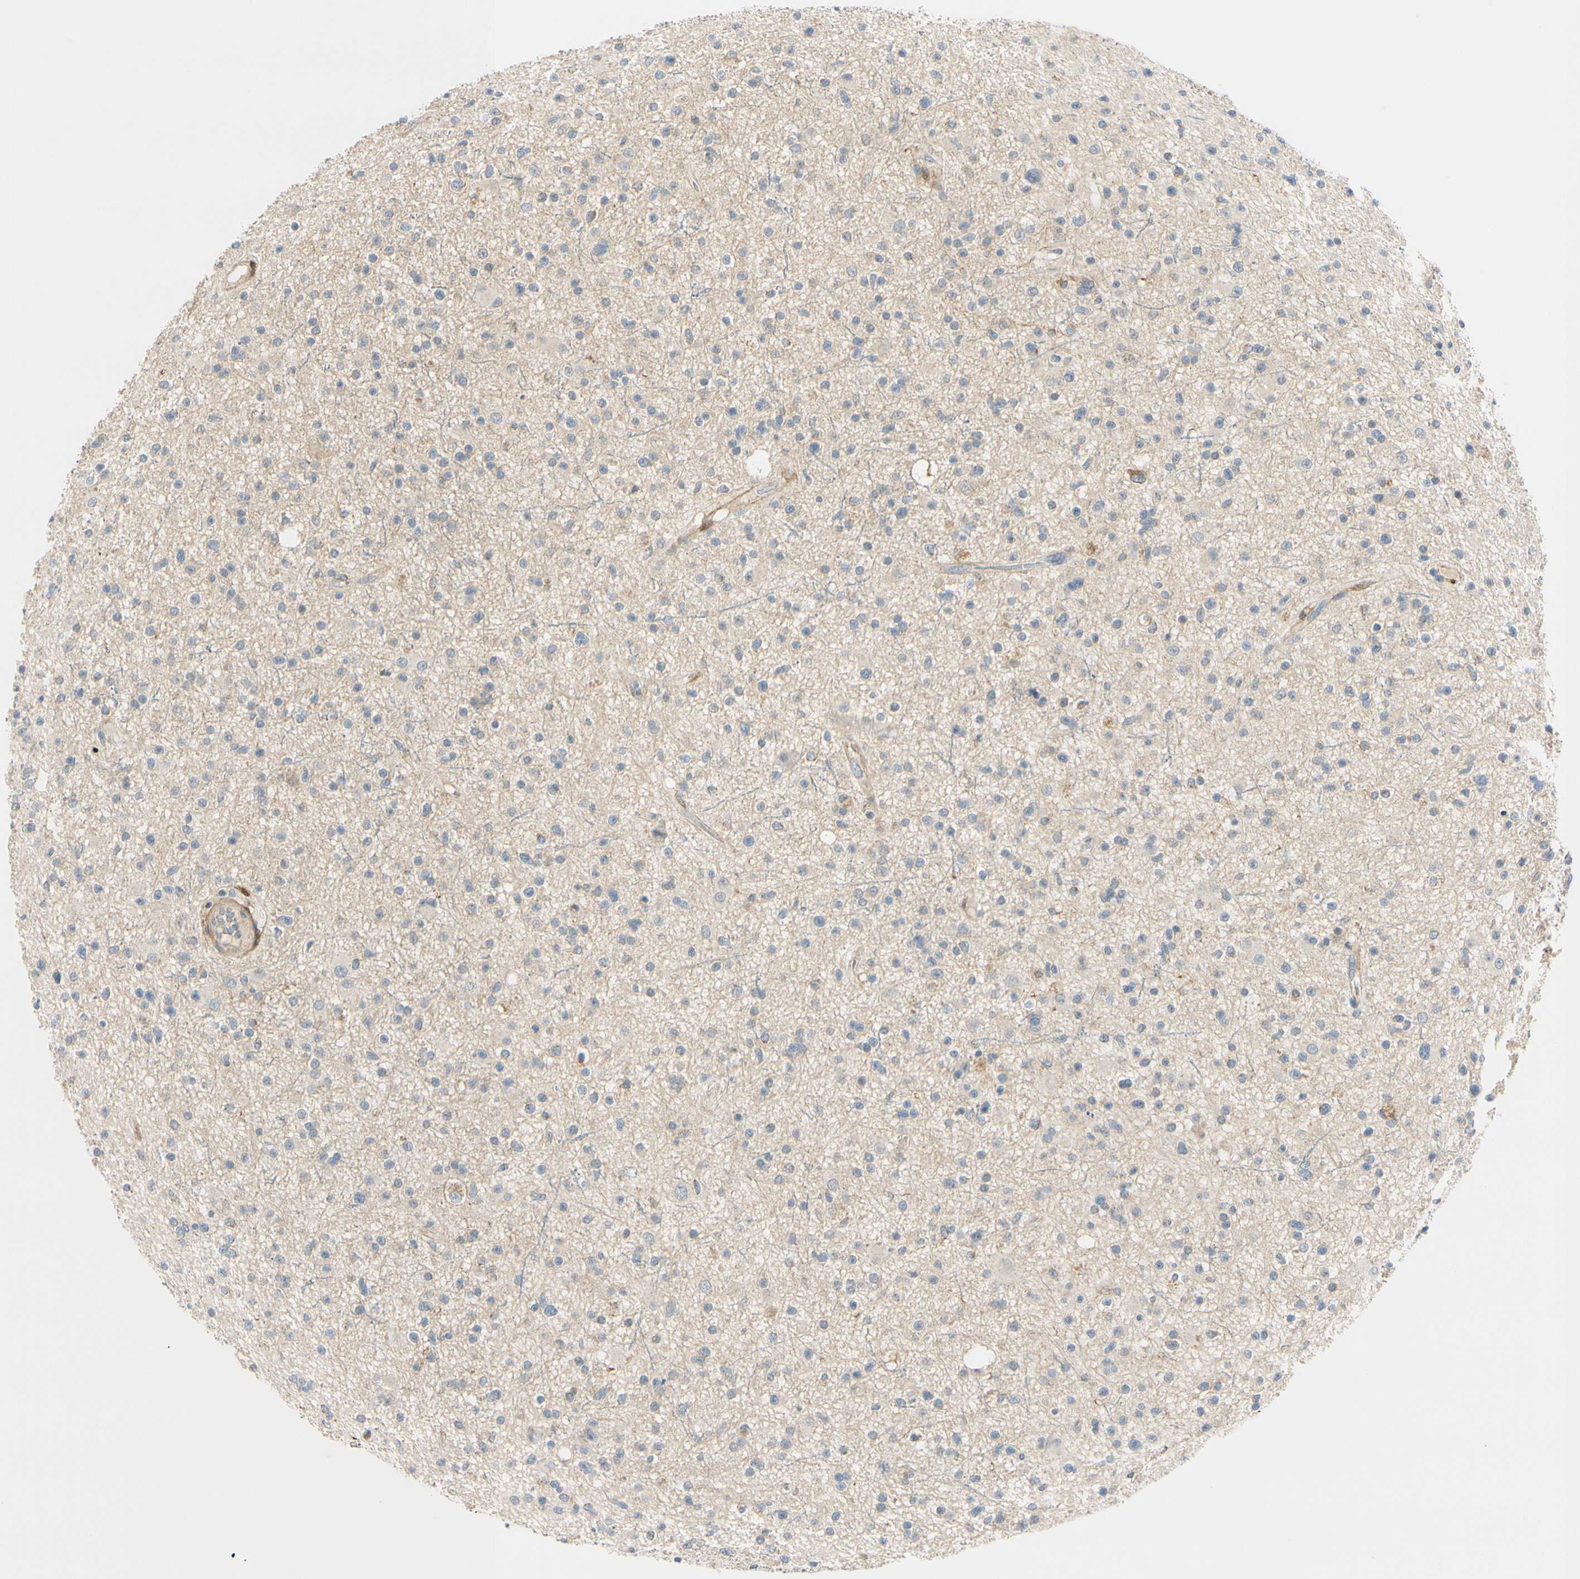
{"staining": {"intensity": "weak", "quantity": "<25%", "location": "cytoplasmic/membranous"}, "tissue": "glioma", "cell_type": "Tumor cells", "image_type": "cancer", "snomed": [{"axis": "morphology", "description": "Glioma, malignant, High grade"}, {"axis": "topography", "description": "Brain"}], "caption": "Immunohistochemistry of glioma shows no staining in tumor cells.", "gene": "FHL2", "patient": {"sex": "male", "age": 33}}